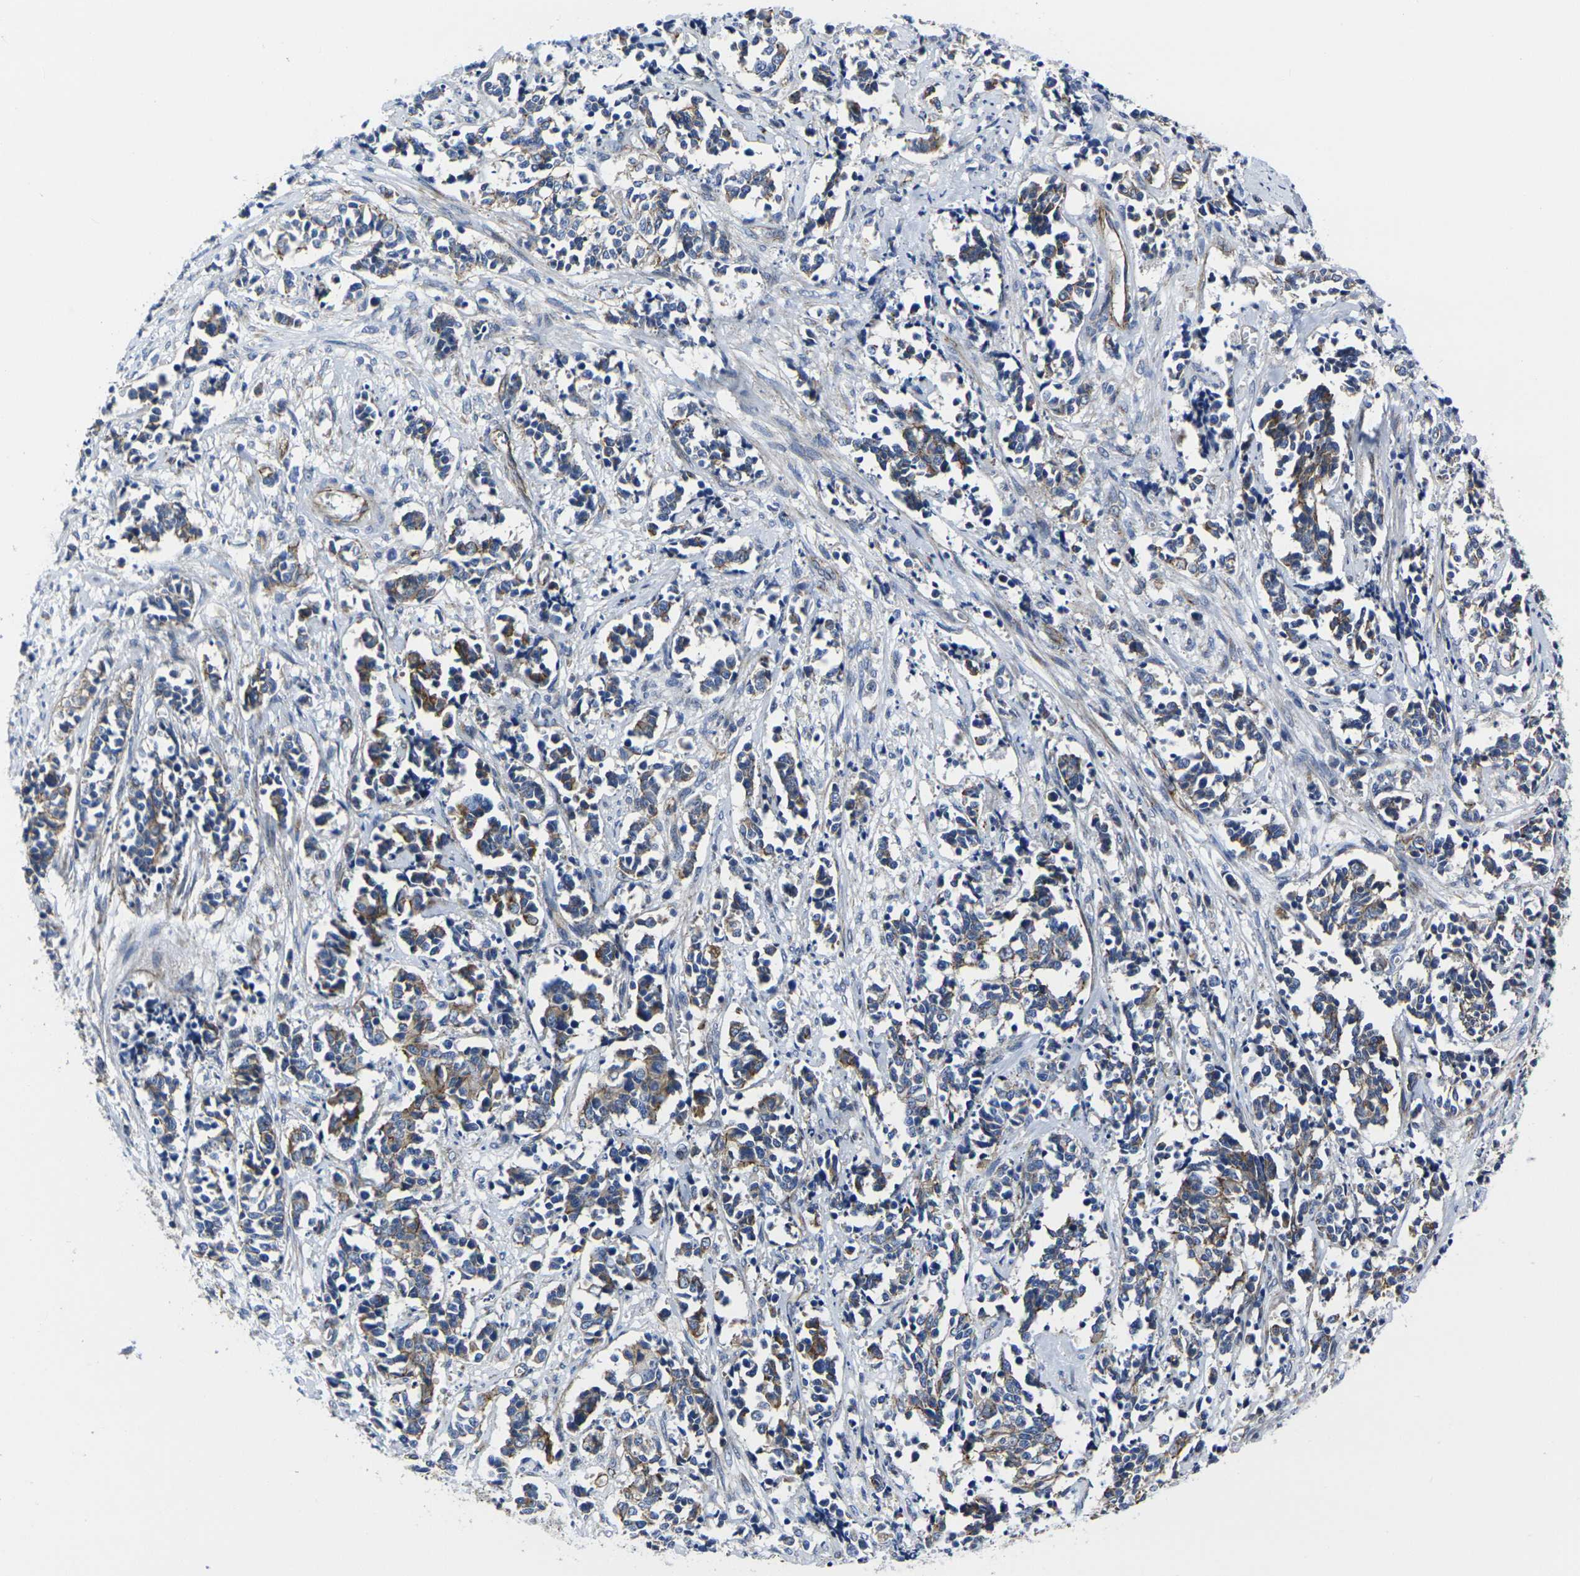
{"staining": {"intensity": "moderate", "quantity": "25%-75%", "location": "cytoplasmic/membranous"}, "tissue": "cervical cancer", "cell_type": "Tumor cells", "image_type": "cancer", "snomed": [{"axis": "morphology", "description": "Normal tissue, NOS"}, {"axis": "morphology", "description": "Squamous cell carcinoma, NOS"}, {"axis": "topography", "description": "Cervix"}], "caption": "This is an image of immunohistochemistry (IHC) staining of cervical squamous cell carcinoma, which shows moderate staining in the cytoplasmic/membranous of tumor cells.", "gene": "NUMB", "patient": {"sex": "female", "age": 35}}